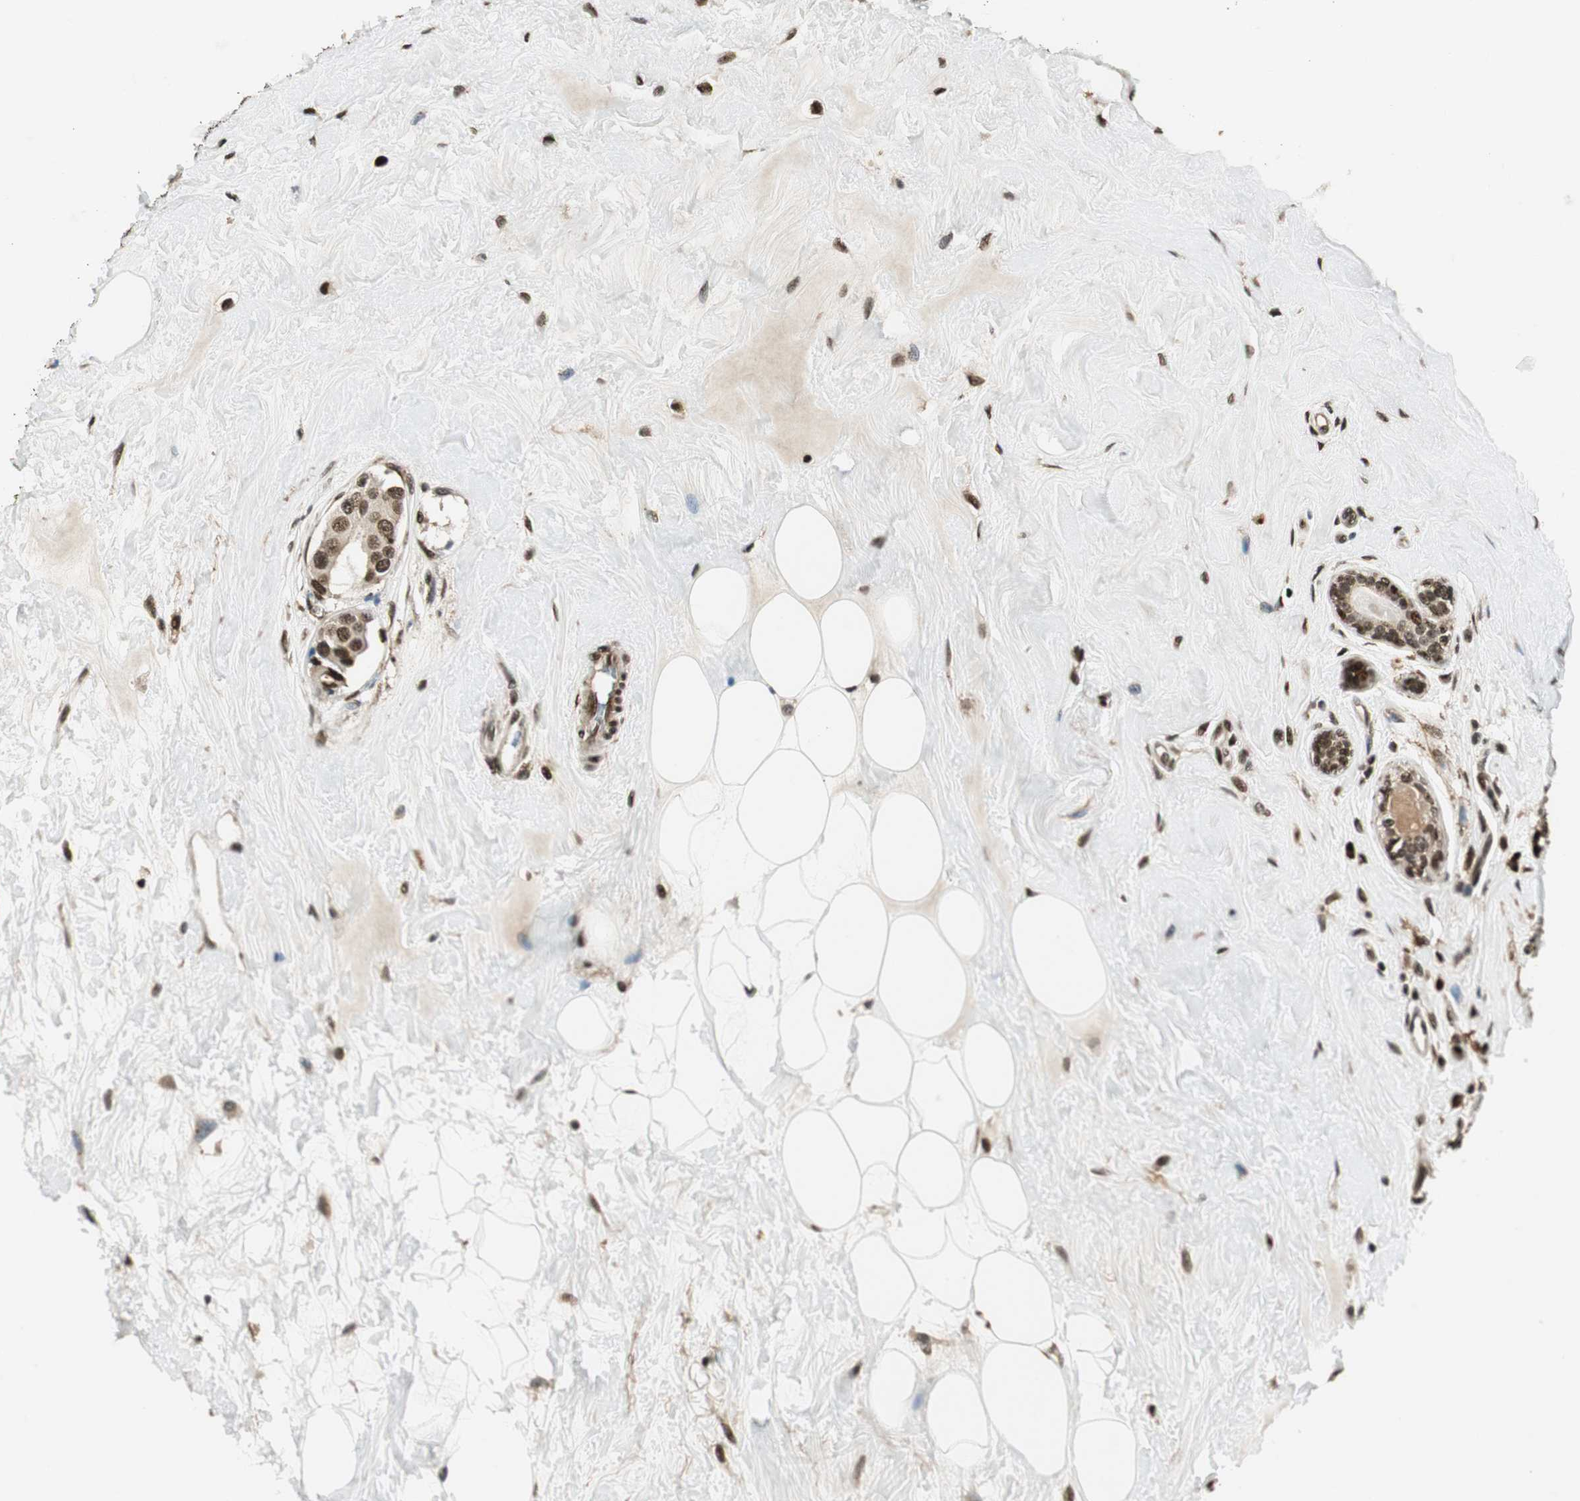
{"staining": {"intensity": "moderate", "quantity": ">75%", "location": "nuclear"}, "tissue": "breast cancer", "cell_type": "Tumor cells", "image_type": "cancer", "snomed": [{"axis": "morphology", "description": "Normal tissue, NOS"}, {"axis": "morphology", "description": "Duct carcinoma"}, {"axis": "topography", "description": "Breast"}], "caption": "The photomicrograph shows immunohistochemical staining of infiltrating ductal carcinoma (breast). There is moderate nuclear expression is identified in approximately >75% of tumor cells.", "gene": "RING1", "patient": {"sex": "female", "age": 39}}